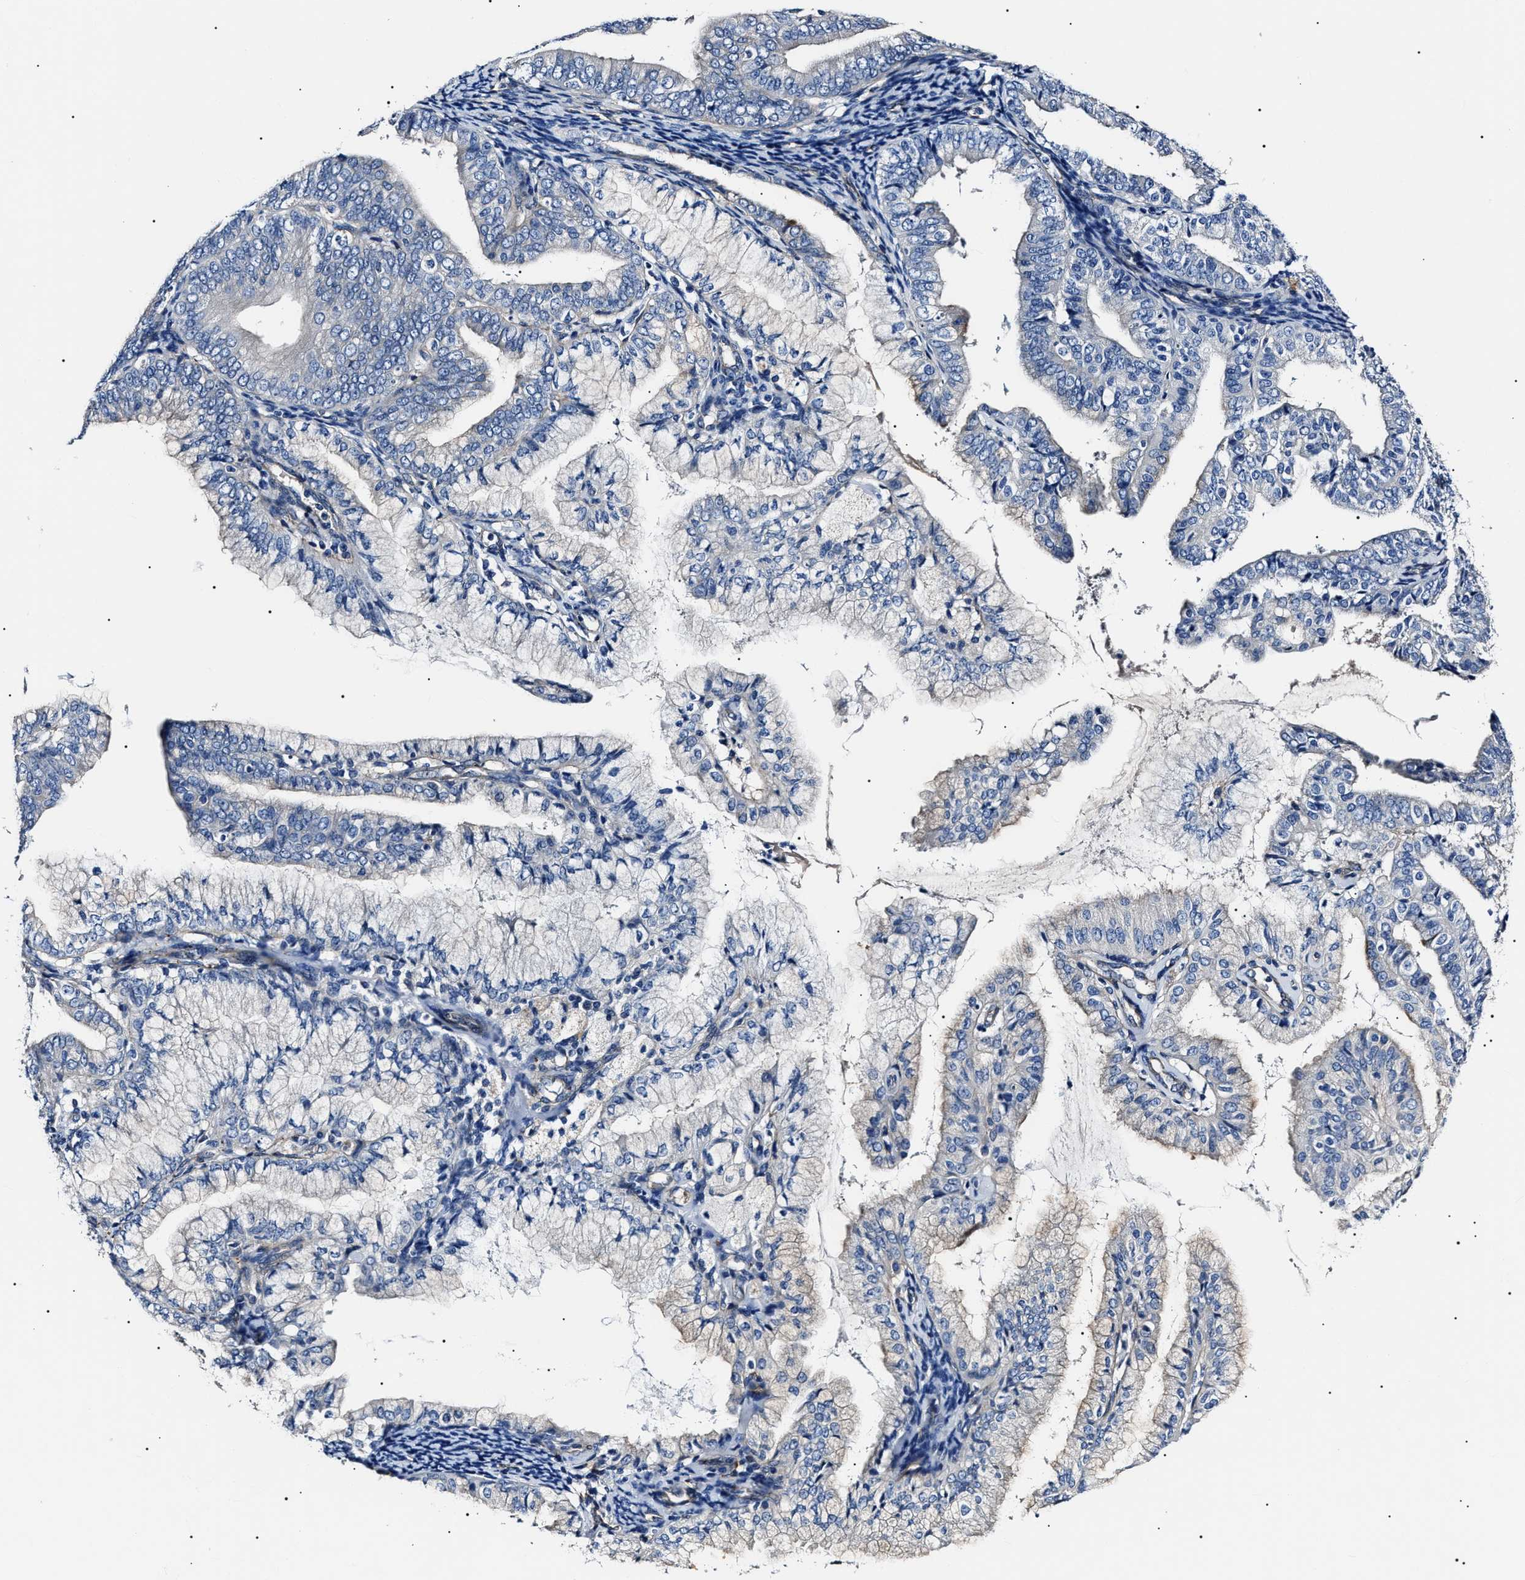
{"staining": {"intensity": "negative", "quantity": "none", "location": "none"}, "tissue": "endometrial cancer", "cell_type": "Tumor cells", "image_type": "cancer", "snomed": [{"axis": "morphology", "description": "Adenocarcinoma, NOS"}, {"axis": "topography", "description": "Endometrium"}], "caption": "A micrograph of human endometrial cancer (adenocarcinoma) is negative for staining in tumor cells. (DAB (3,3'-diaminobenzidine) immunohistochemistry (IHC) with hematoxylin counter stain).", "gene": "KLHL42", "patient": {"sex": "female", "age": 63}}